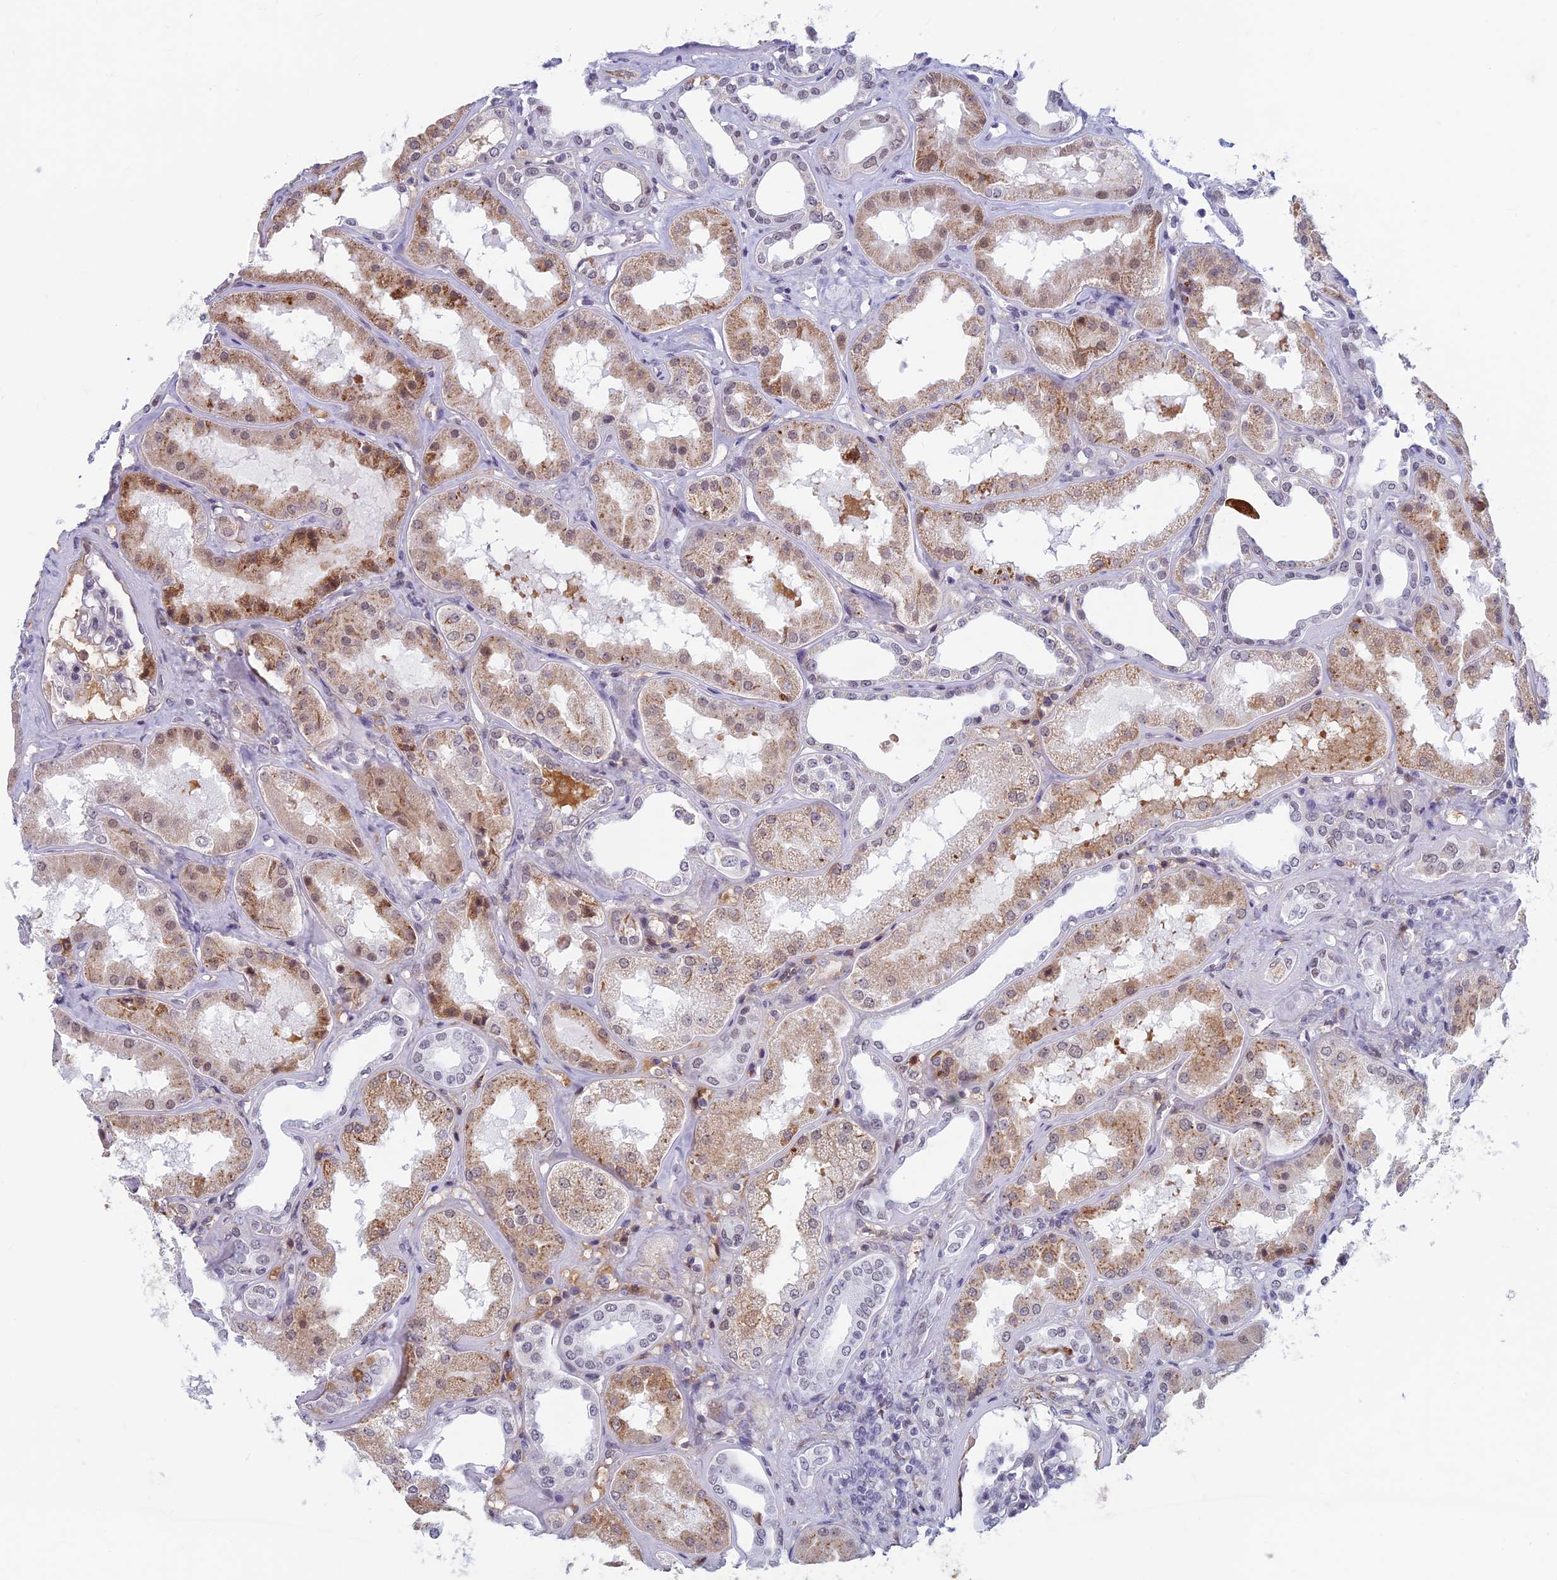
{"staining": {"intensity": "negative", "quantity": "none", "location": "none"}, "tissue": "kidney", "cell_type": "Cells in glomeruli", "image_type": "normal", "snomed": [{"axis": "morphology", "description": "Normal tissue, NOS"}, {"axis": "topography", "description": "Kidney"}], "caption": "Photomicrograph shows no significant protein staining in cells in glomeruli of unremarkable kidney.", "gene": "ASH2L", "patient": {"sex": "female", "age": 56}}